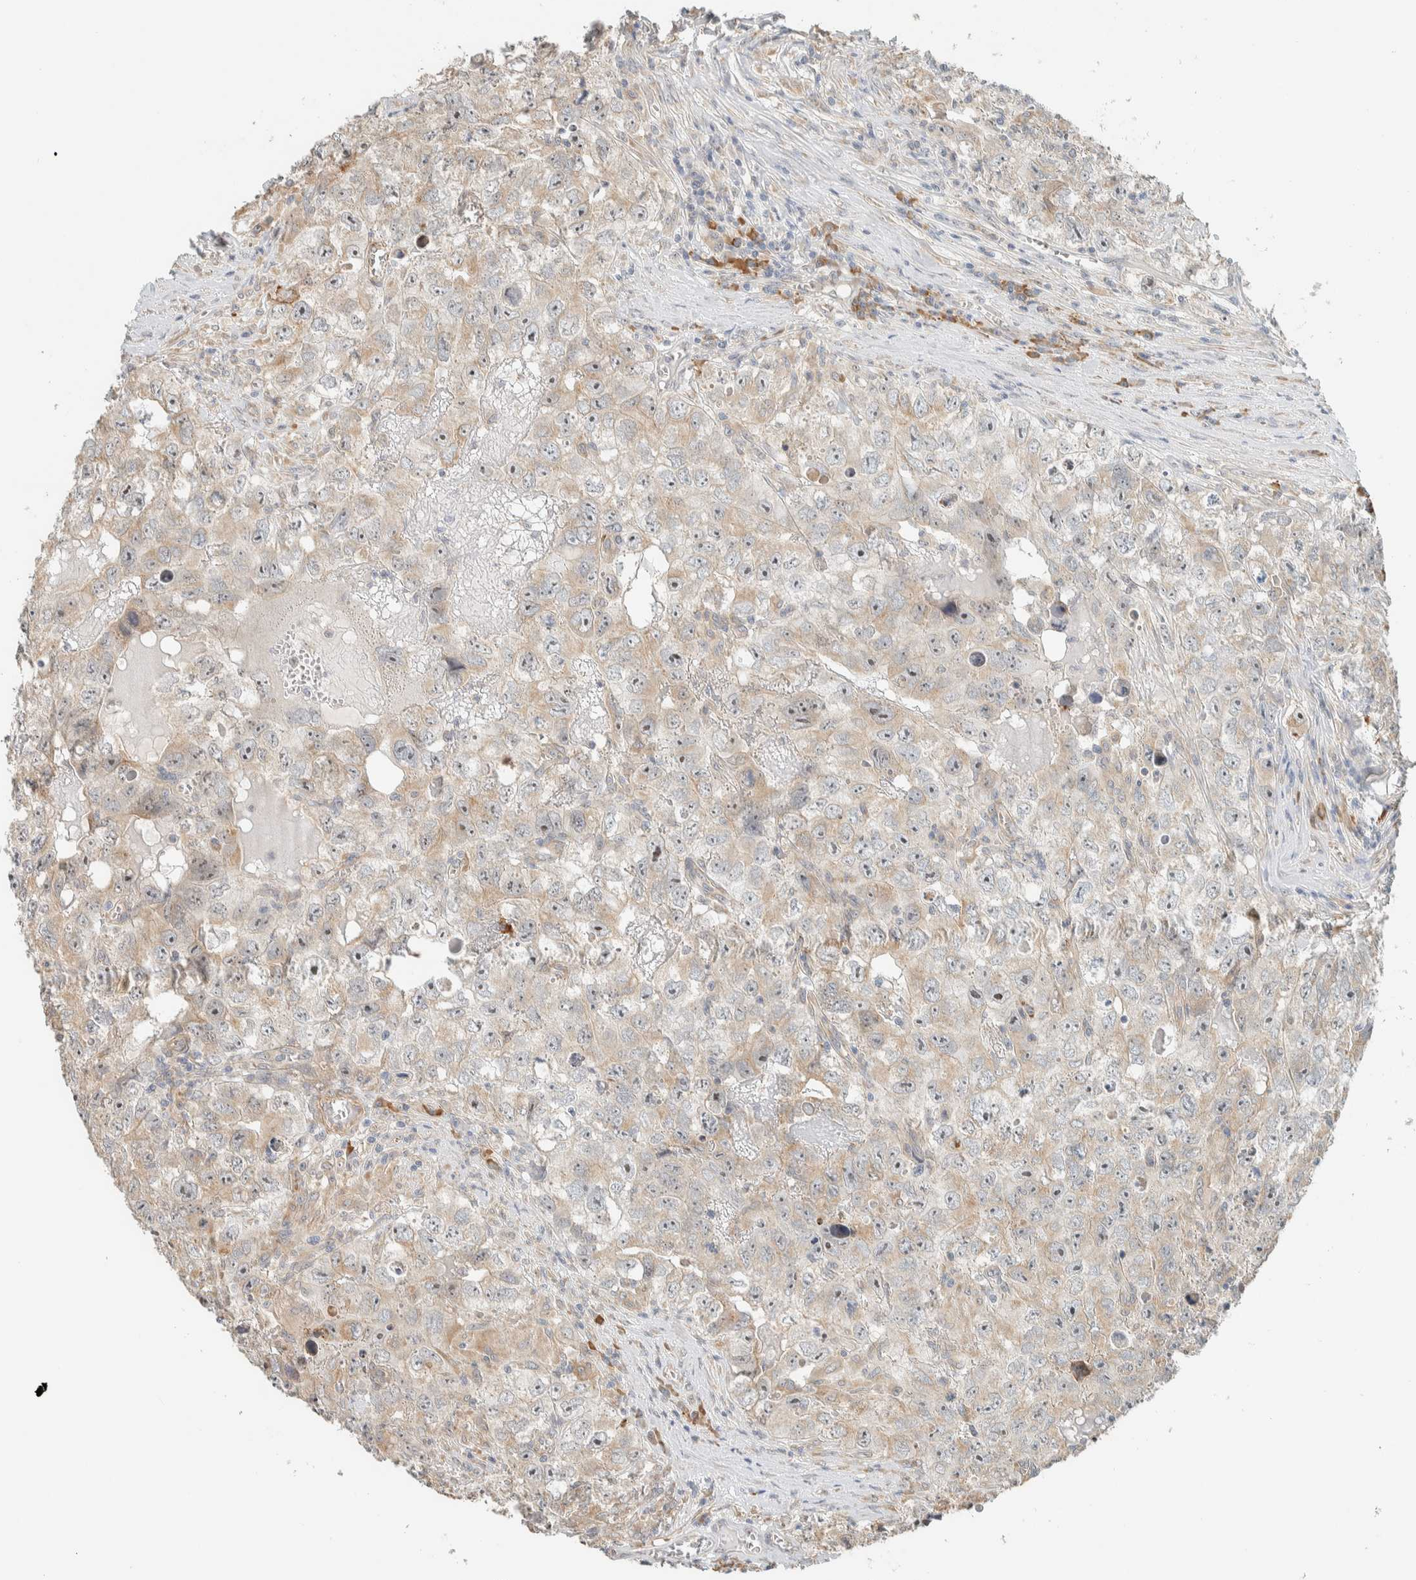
{"staining": {"intensity": "weak", "quantity": "25%-75%", "location": "cytoplasmic/membranous"}, "tissue": "testis cancer", "cell_type": "Tumor cells", "image_type": "cancer", "snomed": [{"axis": "morphology", "description": "Seminoma, NOS"}, {"axis": "morphology", "description": "Carcinoma, Embryonal, NOS"}, {"axis": "topography", "description": "Testis"}], "caption": "Protein staining reveals weak cytoplasmic/membranous expression in approximately 25%-75% of tumor cells in testis cancer (embryonal carcinoma).", "gene": "KLHL40", "patient": {"sex": "male", "age": 43}}